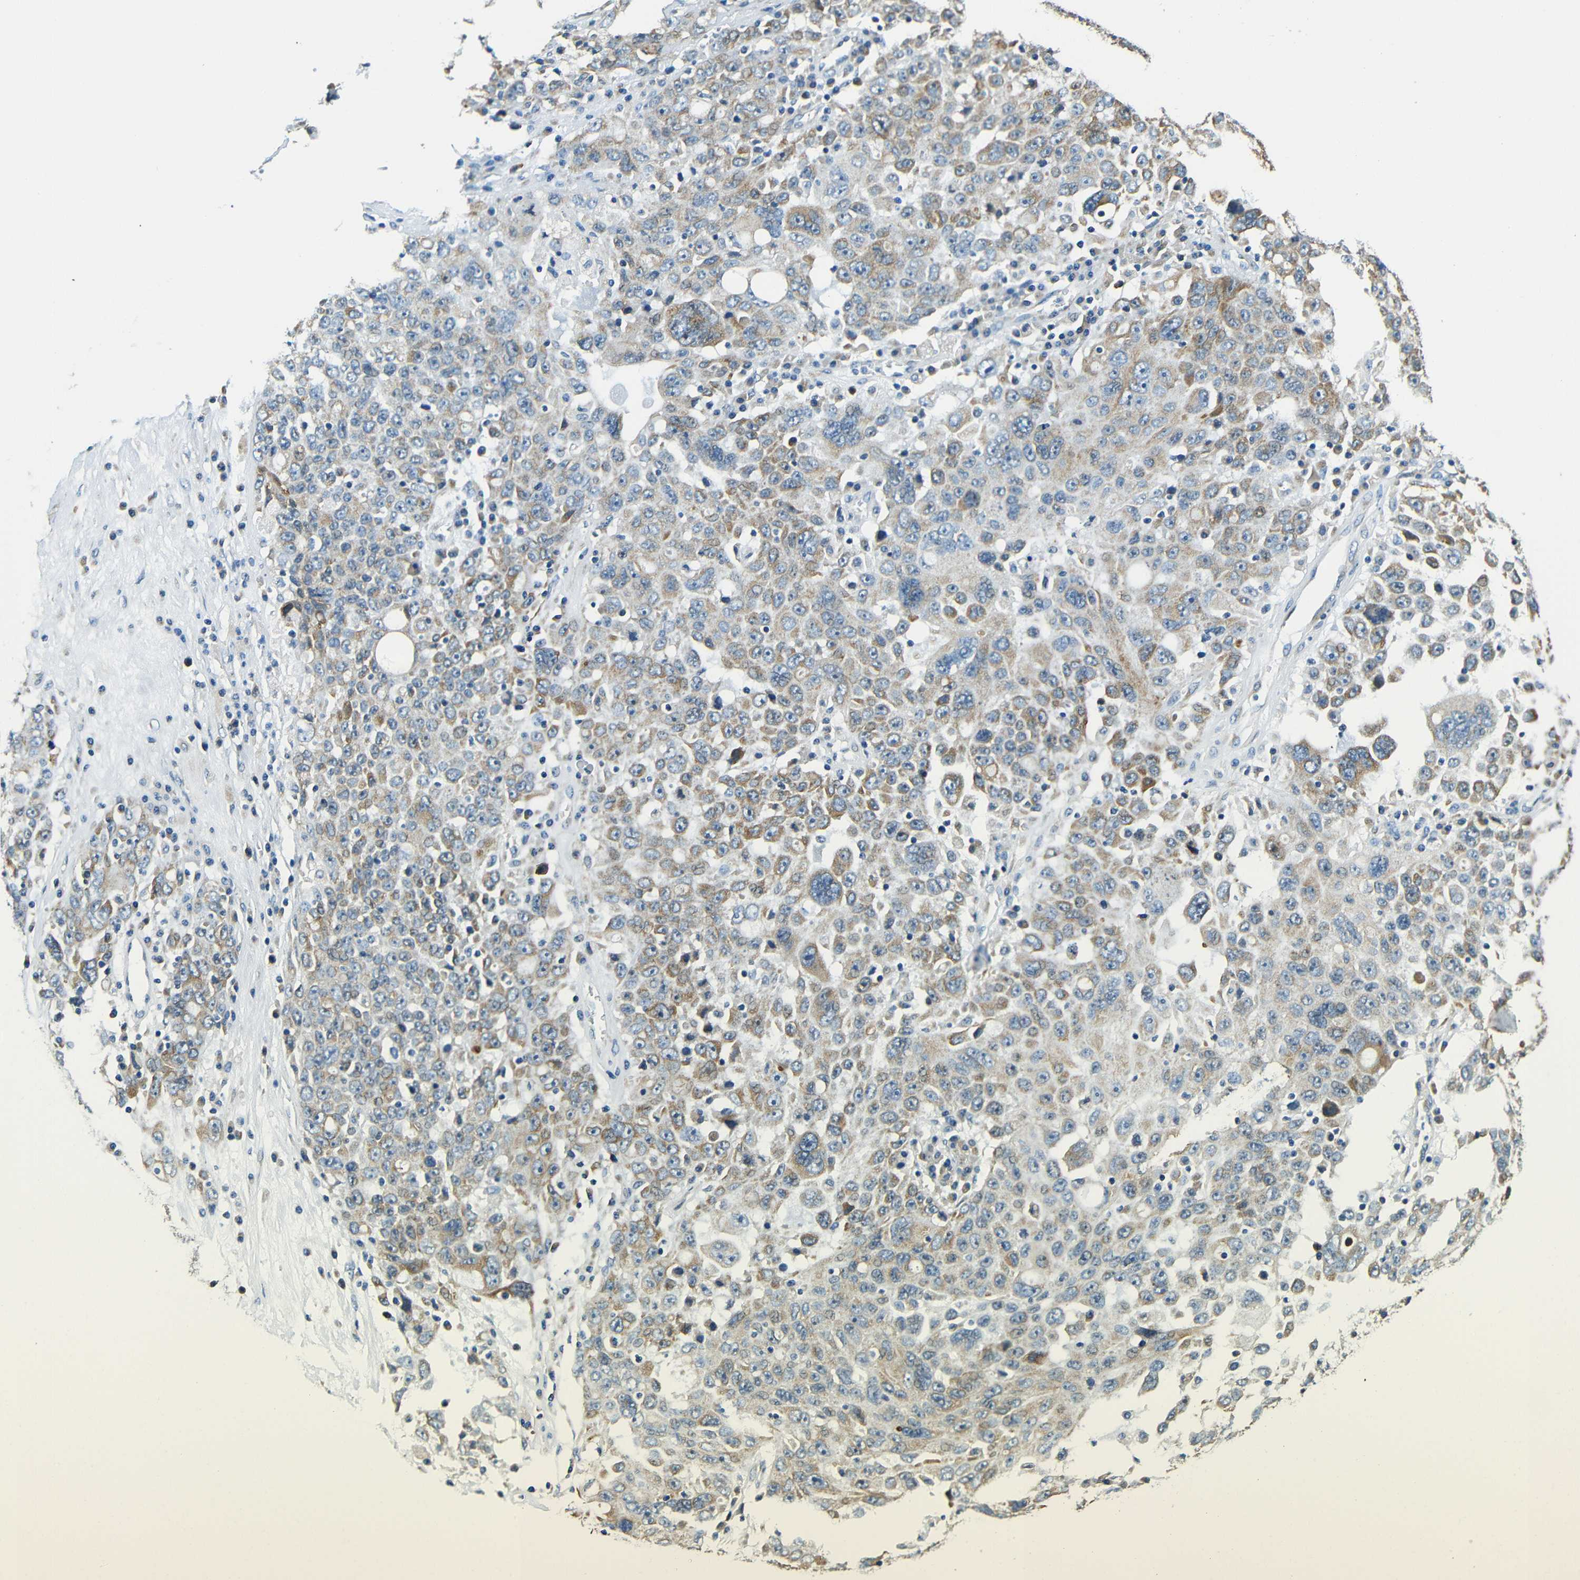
{"staining": {"intensity": "moderate", "quantity": "25%-75%", "location": "cytoplasmic/membranous"}, "tissue": "ovarian cancer", "cell_type": "Tumor cells", "image_type": "cancer", "snomed": [{"axis": "morphology", "description": "Carcinoma, endometroid"}, {"axis": "topography", "description": "Ovary"}], "caption": "Immunohistochemistry (IHC) of human ovarian cancer (endometroid carcinoma) reveals medium levels of moderate cytoplasmic/membranous expression in about 25%-75% of tumor cells.", "gene": "VAPB", "patient": {"sex": "female", "age": 62}}